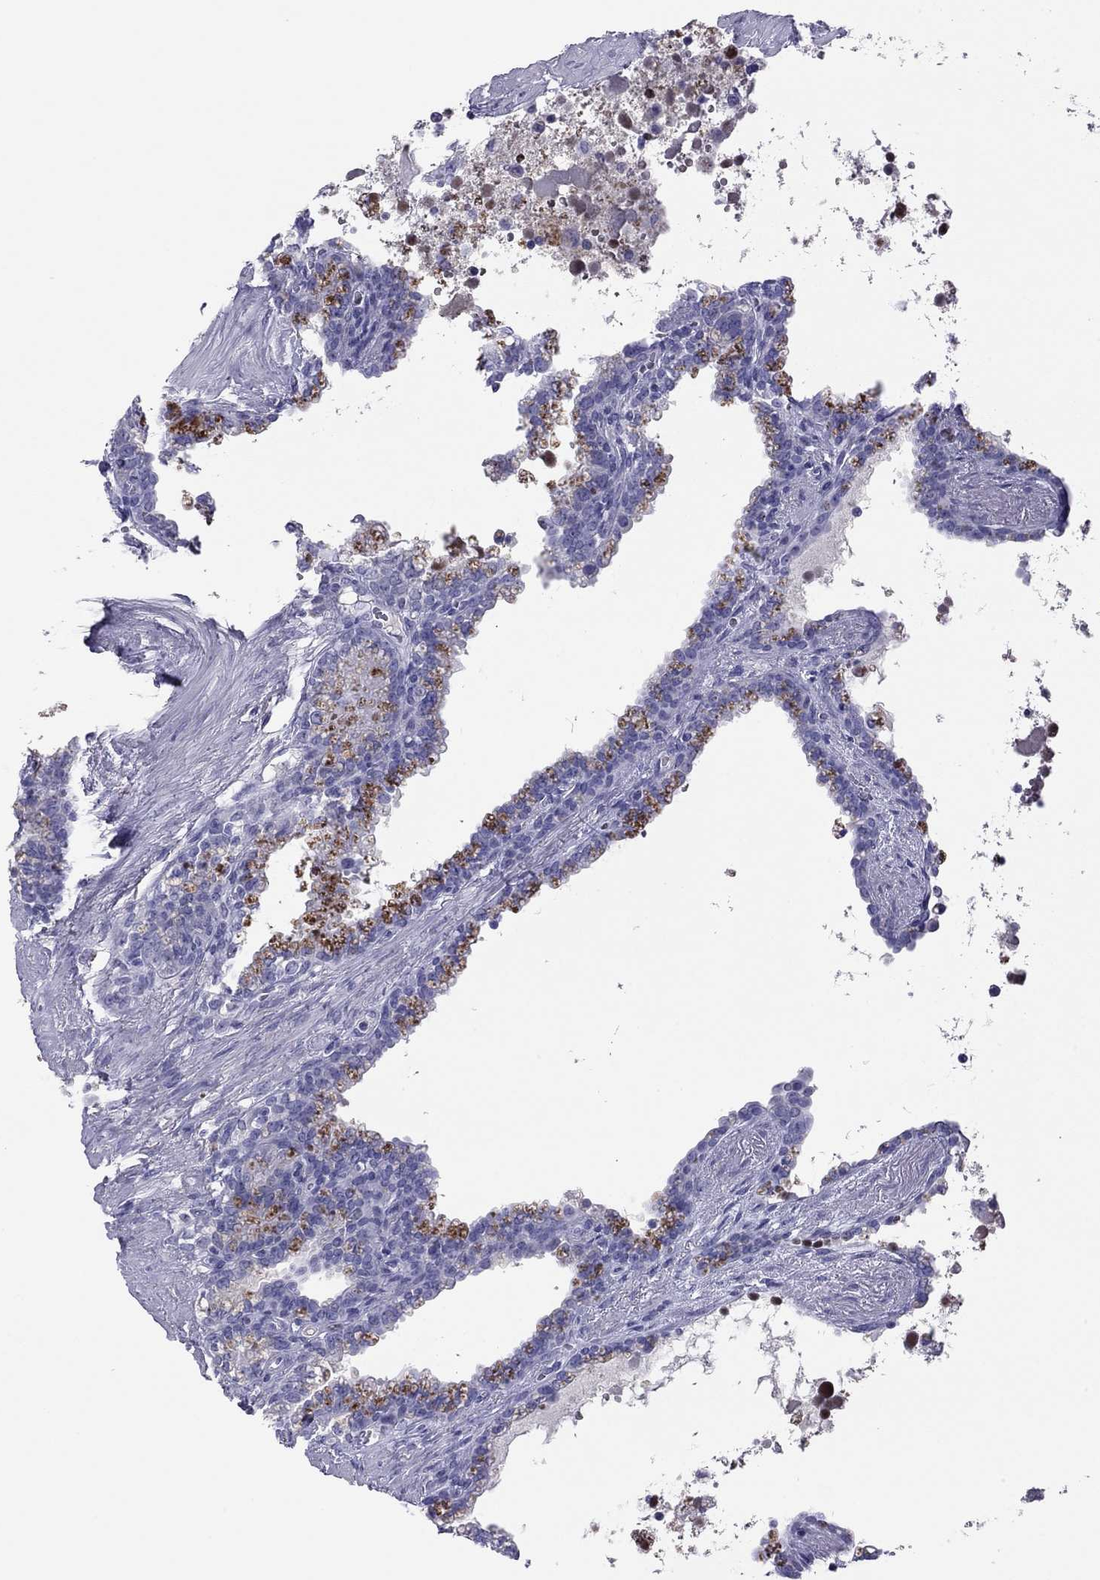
{"staining": {"intensity": "negative", "quantity": "none", "location": "none"}, "tissue": "seminal vesicle", "cell_type": "Glandular cells", "image_type": "normal", "snomed": [{"axis": "morphology", "description": "Normal tissue, NOS"}, {"axis": "morphology", "description": "Urothelial carcinoma, NOS"}, {"axis": "topography", "description": "Urinary bladder"}, {"axis": "topography", "description": "Seminal veicle"}], "caption": "IHC of normal seminal vesicle exhibits no positivity in glandular cells.", "gene": "ODF4", "patient": {"sex": "male", "age": 76}}